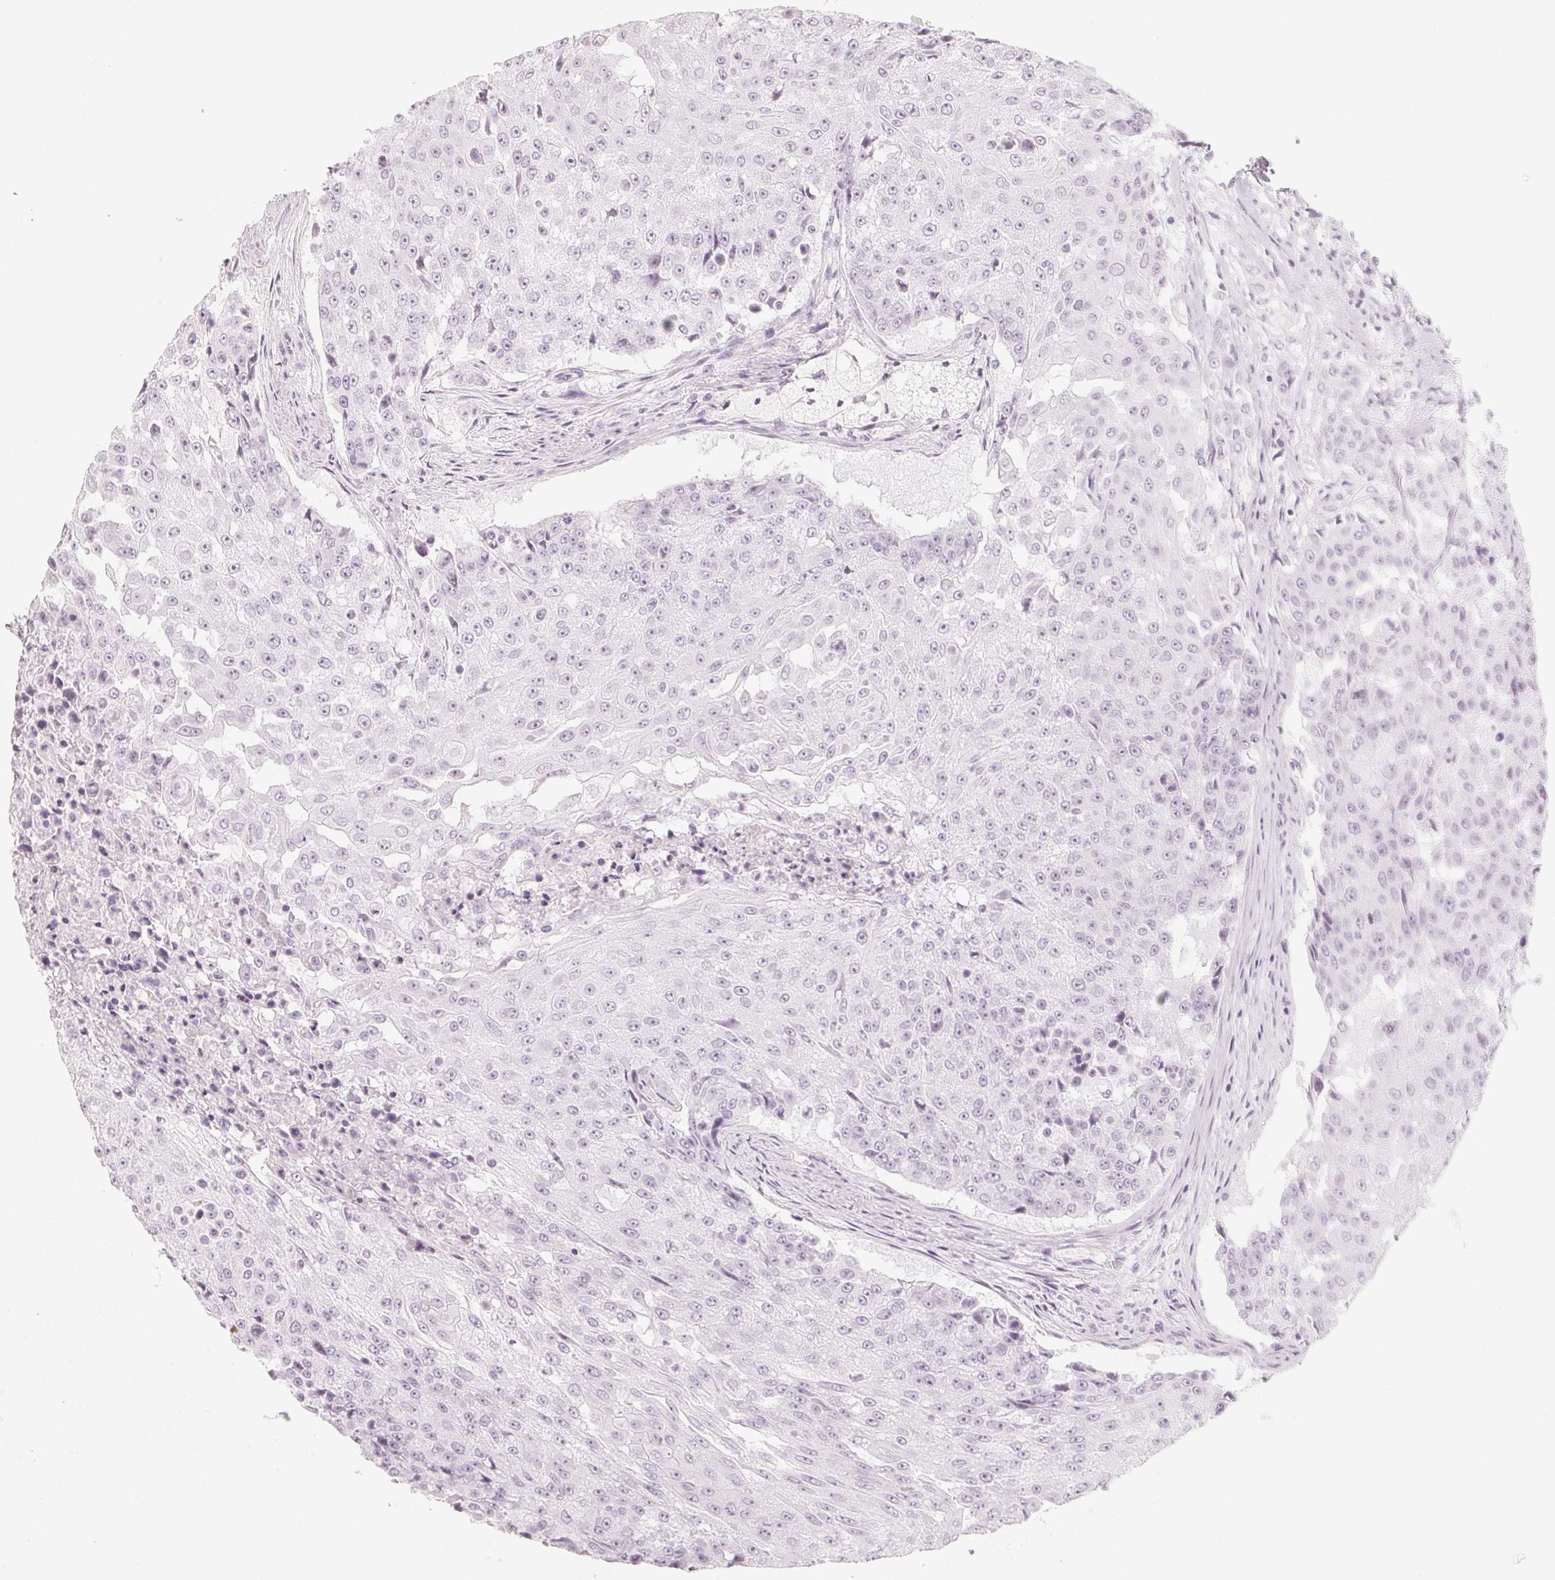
{"staining": {"intensity": "negative", "quantity": "none", "location": "none"}, "tissue": "urothelial cancer", "cell_type": "Tumor cells", "image_type": "cancer", "snomed": [{"axis": "morphology", "description": "Urothelial carcinoma, High grade"}, {"axis": "topography", "description": "Urinary bladder"}], "caption": "Photomicrograph shows no significant protein positivity in tumor cells of high-grade urothelial carcinoma.", "gene": "SLC22A8", "patient": {"sex": "female", "age": 63}}